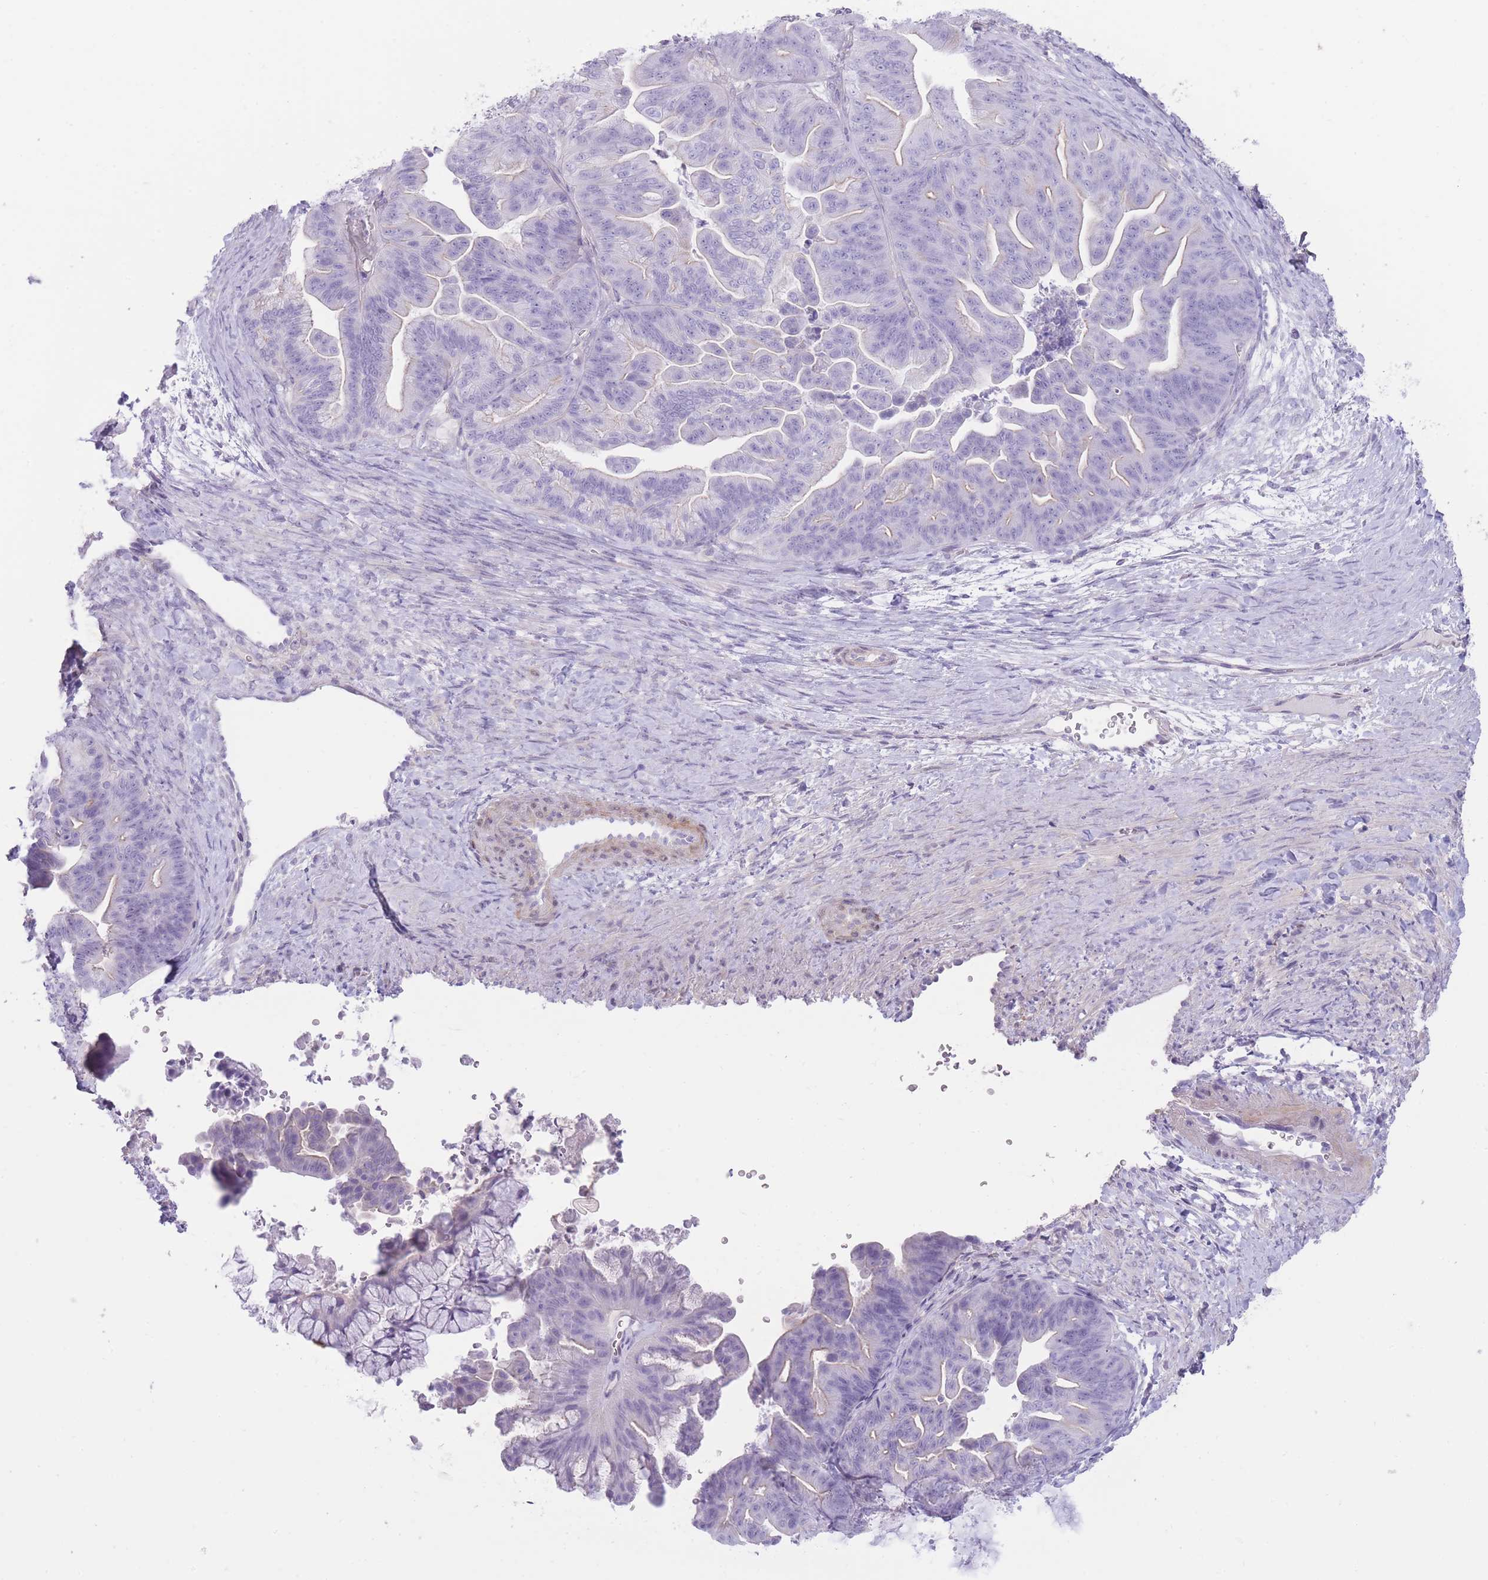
{"staining": {"intensity": "negative", "quantity": "none", "location": "none"}, "tissue": "ovarian cancer", "cell_type": "Tumor cells", "image_type": "cancer", "snomed": [{"axis": "morphology", "description": "Cystadenocarcinoma, mucinous, NOS"}, {"axis": "topography", "description": "Ovary"}], "caption": "Histopathology image shows no protein expression in tumor cells of ovarian mucinous cystadenocarcinoma tissue. The staining was performed using DAB (3,3'-diaminobenzidine) to visualize the protein expression in brown, while the nuclei were stained in blue with hematoxylin (Magnification: 20x).", "gene": "OR11H12", "patient": {"sex": "female", "age": 67}}